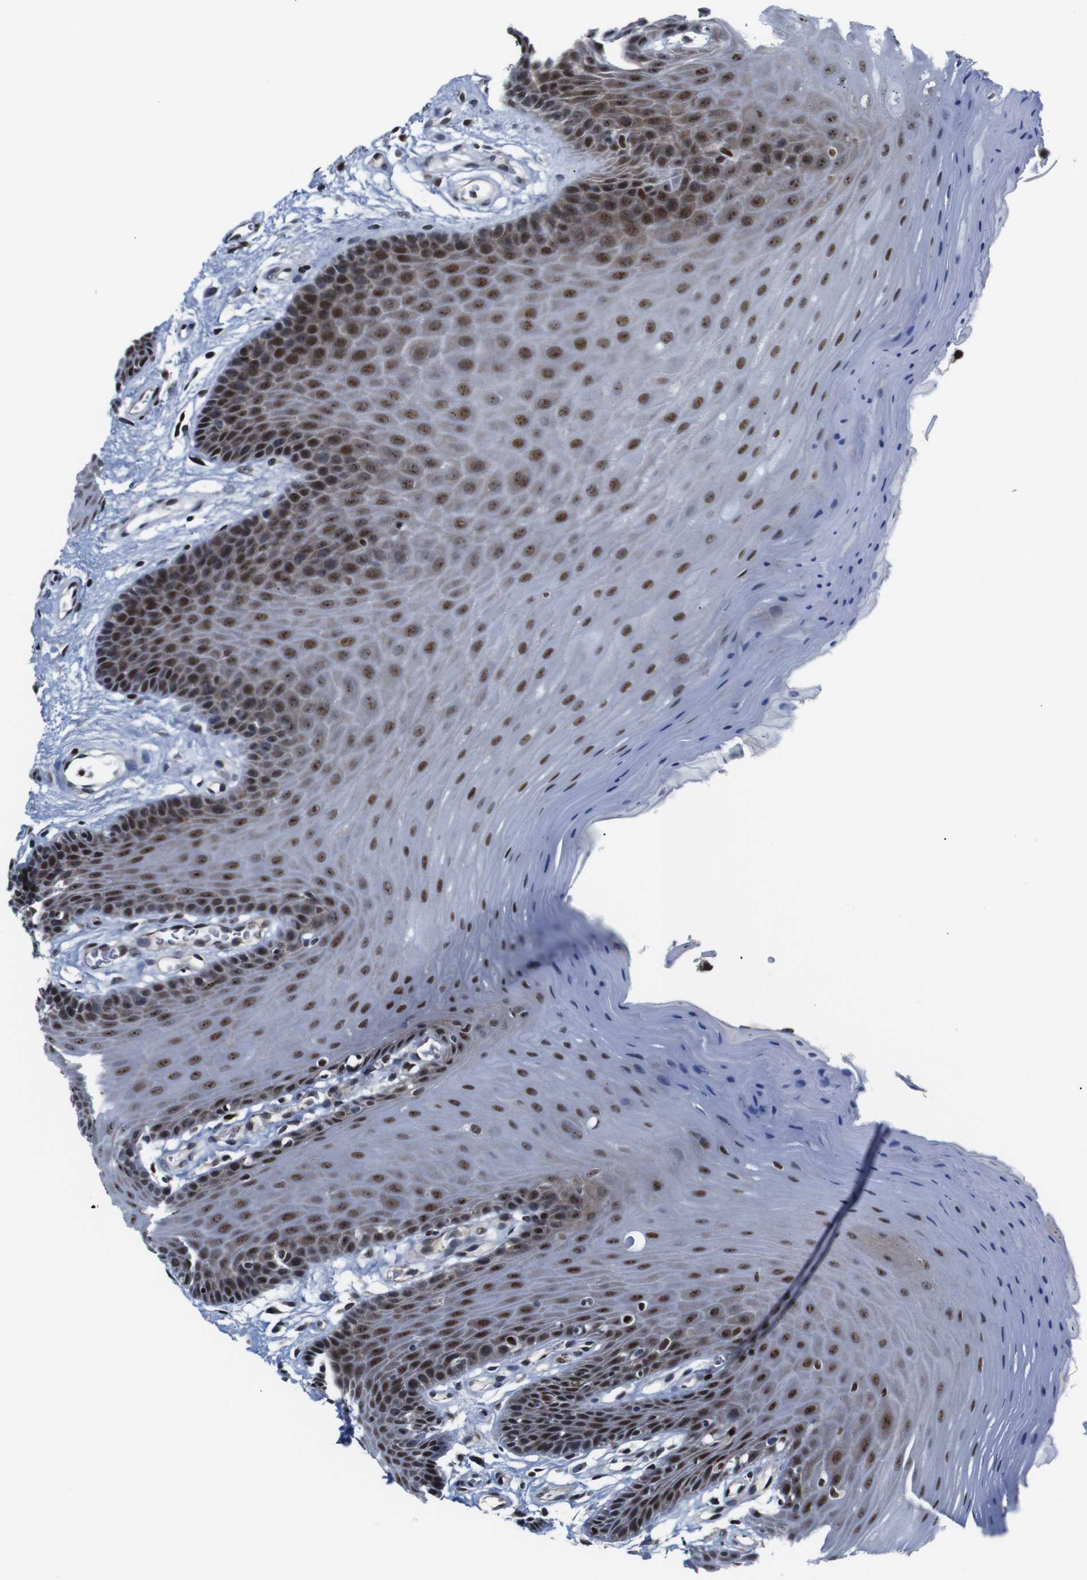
{"staining": {"intensity": "strong", "quantity": ">75%", "location": "cytoplasmic/membranous,nuclear"}, "tissue": "oral mucosa", "cell_type": "Squamous epithelial cells", "image_type": "normal", "snomed": [{"axis": "morphology", "description": "Normal tissue, NOS"}, {"axis": "morphology", "description": "Squamous cell carcinoma, NOS"}, {"axis": "topography", "description": "Skeletal muscle"}, {"axis": "topography", "description": "Adipose tissue"}, {"axis": "topography", "description": "Vascular tissue"}, {"axis": "topography", "description": "Oral tissue"}, {"axis": "topography", "description": "Peripheral nerve tissue"}, {"axis": "topography", "description": "Head-Neck"}], "caption": "The image reveals a brown stain indicating the presence of a protein in the cytoplasmic/membranous,nuclear of squamous epithelial cells in oral mucosa. (DAB (3,3'-diaminobenzidine) IHC, brown staining for protein, blue staining for nuclei).", "gene": "GATA6", "patient": {"sex": "male", "age": 71}}